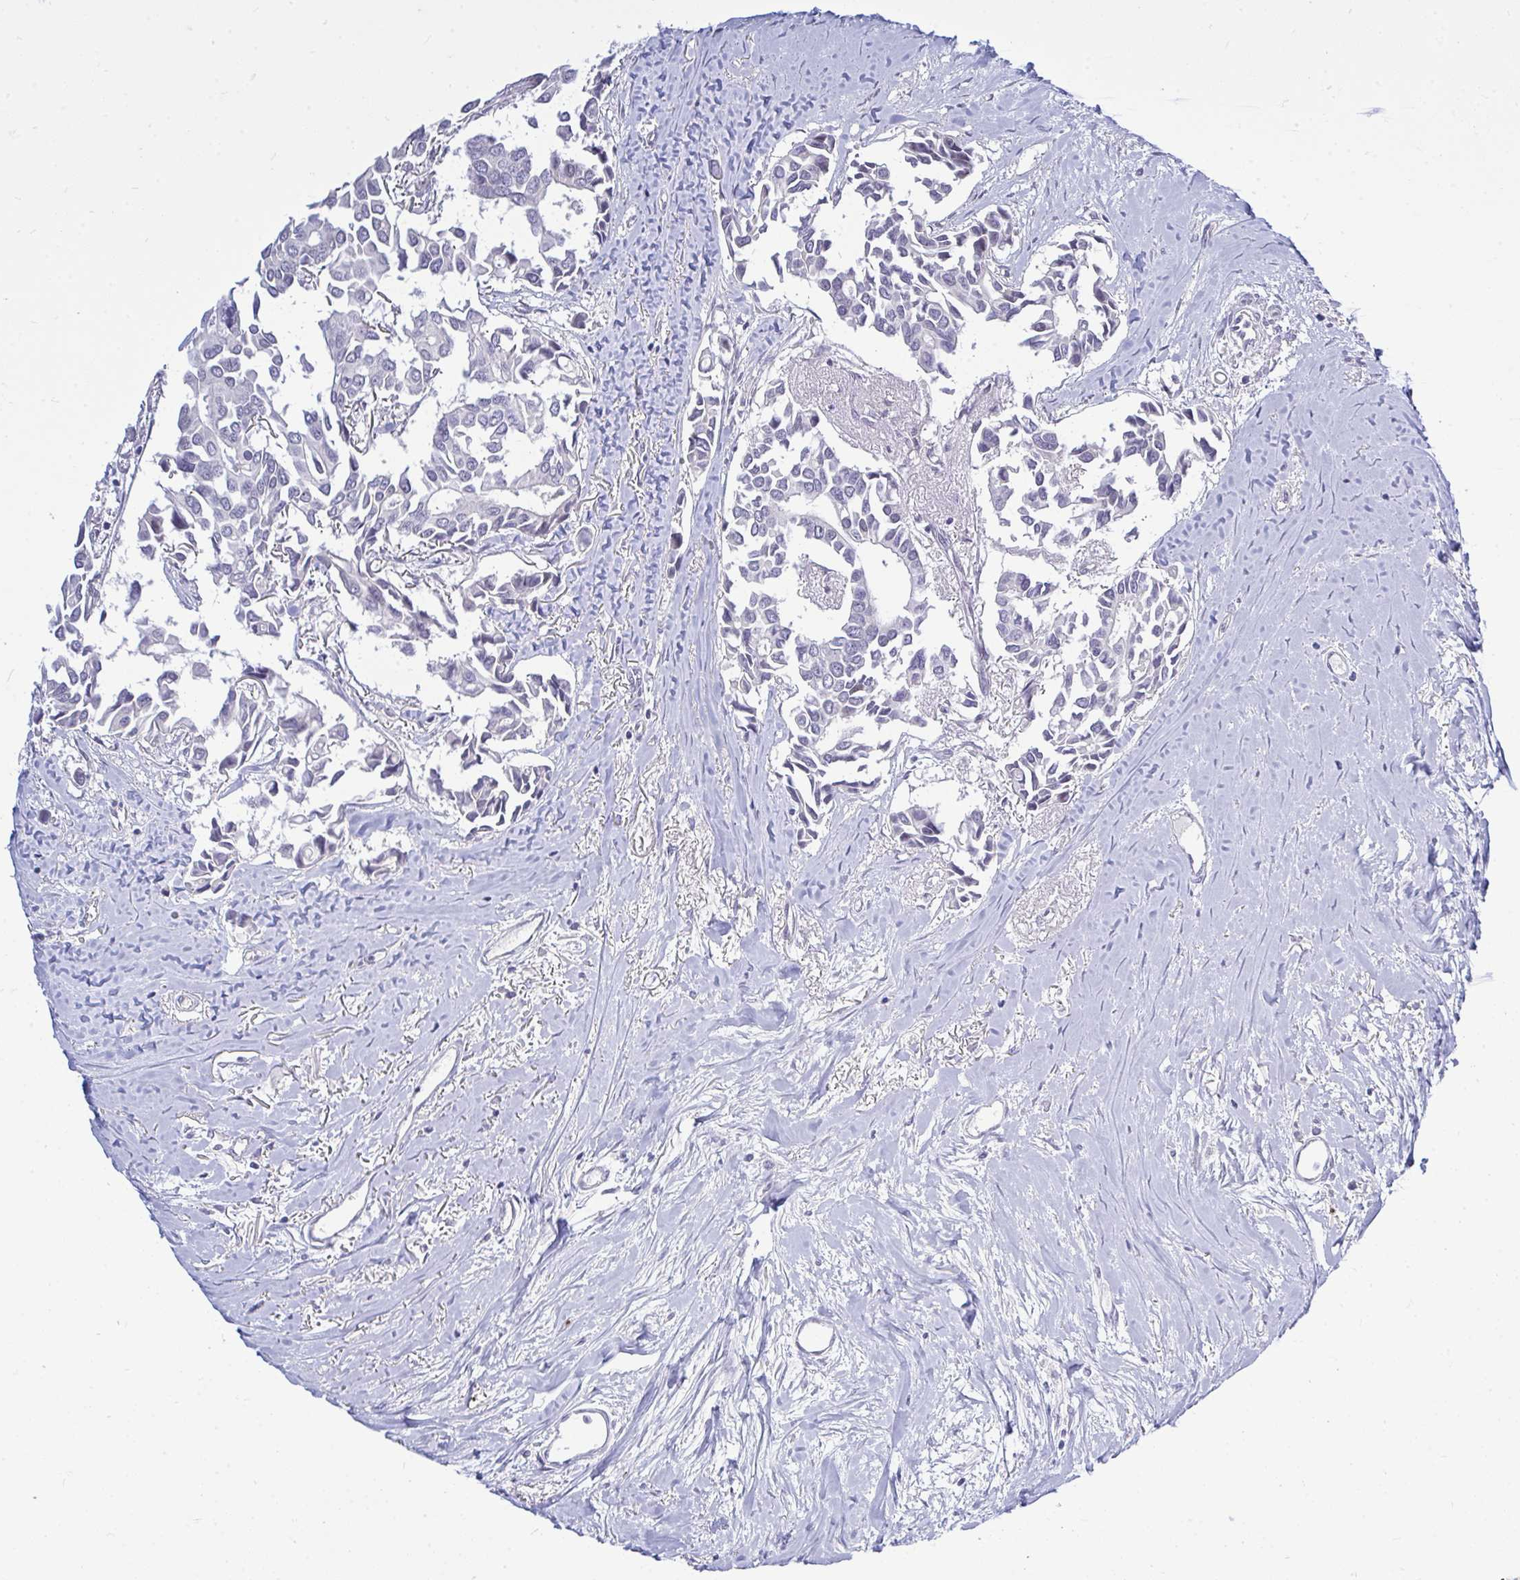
{"staining": {"intensity": "negative", "quantity": "none", "location": "none"}, "tissue": "breast cancer", "cell_type": "Tumor cells", "image_type": "cancer", "snomed": [{"axis": "morphology", "description": "Duct carcinoma"}, {"axis": "topography", "description": "Breast"}], "caption": "This micrograph is of breast cancer stained with immunohistochemistry (IHC) to label a protein in brown with the nuclei are counter-stained blue. There is no positivity in tumor cells. (Brightfield microscopy of DAB immunohistochemistry (IHC) at high magnification).", "gene": "HMBOX1", "patient": {"sex": "female", "age": 54}}